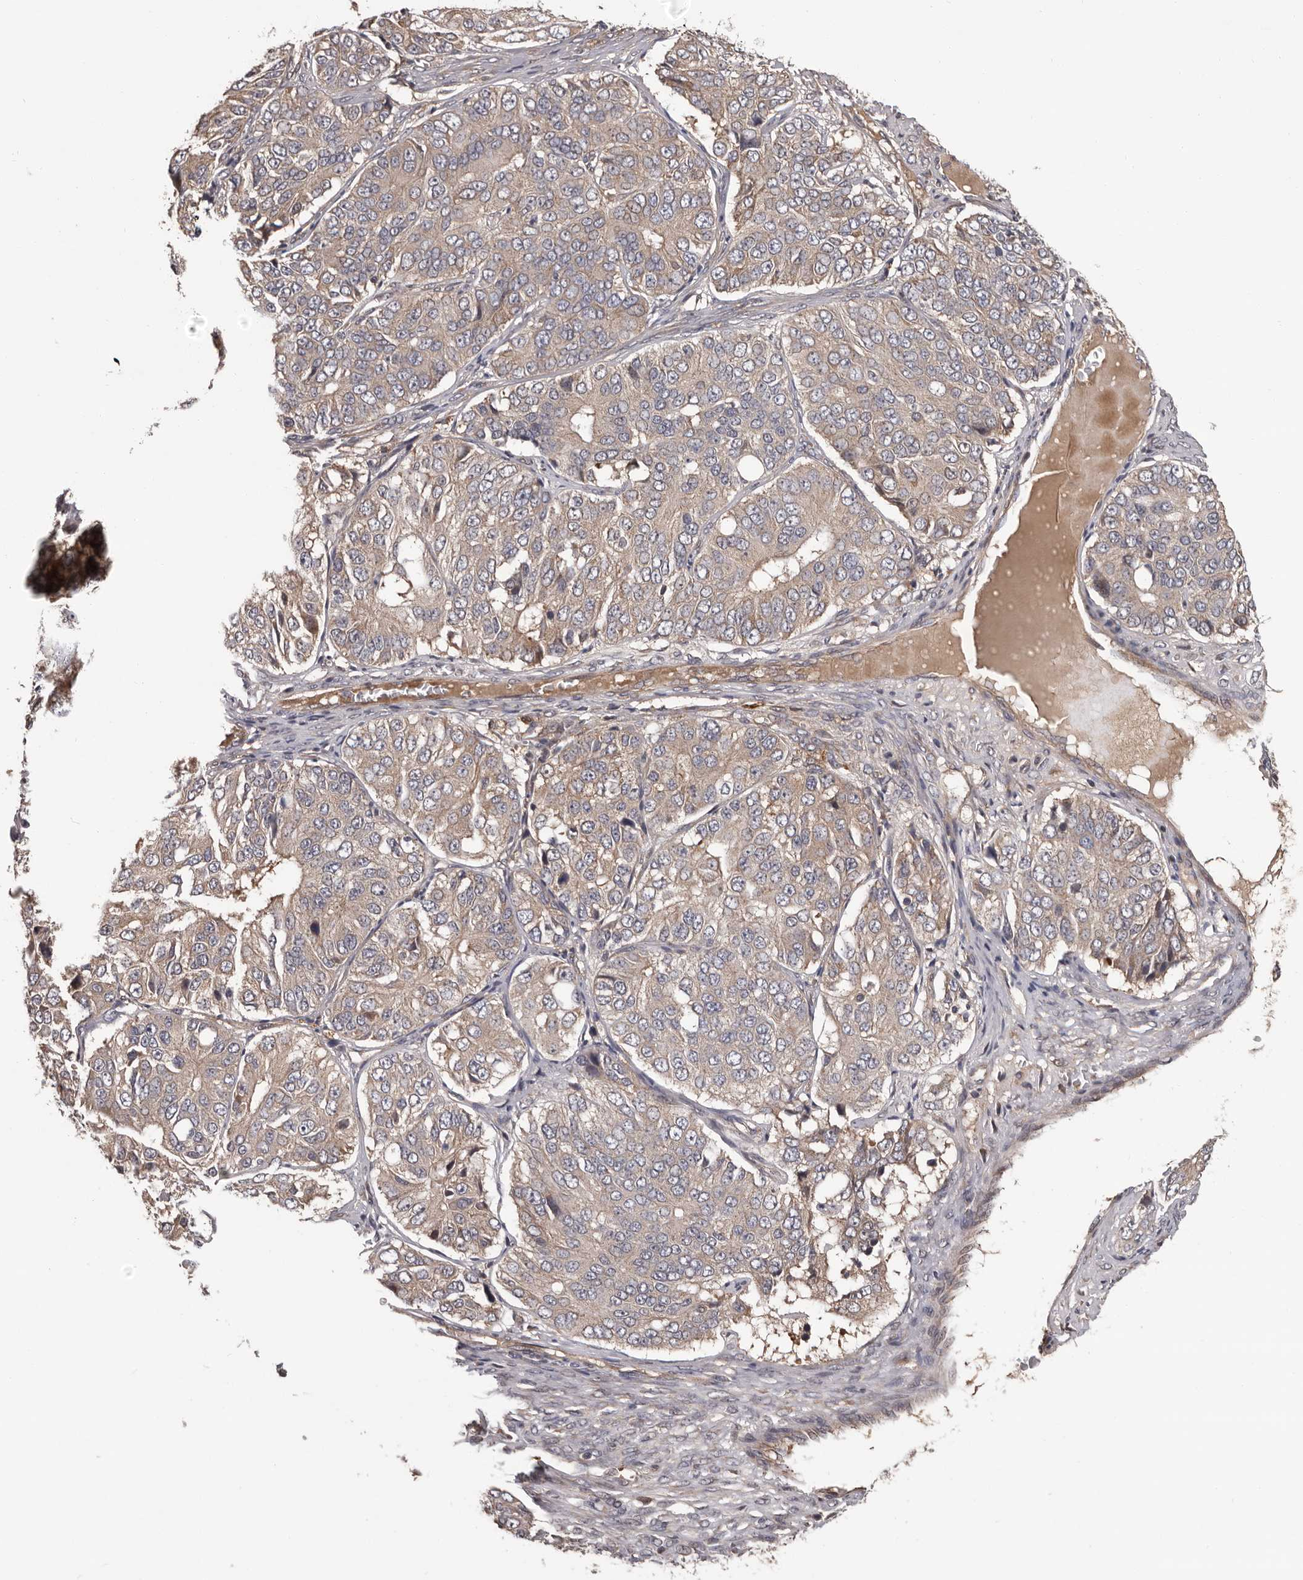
{"staining": {"intensity": "weak", "quantity": ">75%", "location": "cytoplasmic/membranous"}, "tissue": "ovarian cancer", "cell_type": "Tumor cells", "image_type": "cancer", "snomed": [{"axis": "morphology", "description": "Carcinoma, endometroid"}, {"axis": "topography", "description": "Ovary"}], "caption": "There is low levels of weak cytoplasmic/membranous positivity in tumor cells of ovarian endometroid carcinoma, as demonstrated by immunohistochemical staining (brown color).", "gene": "PRKD1", "patient": {"sex": "female", "age": 51}}